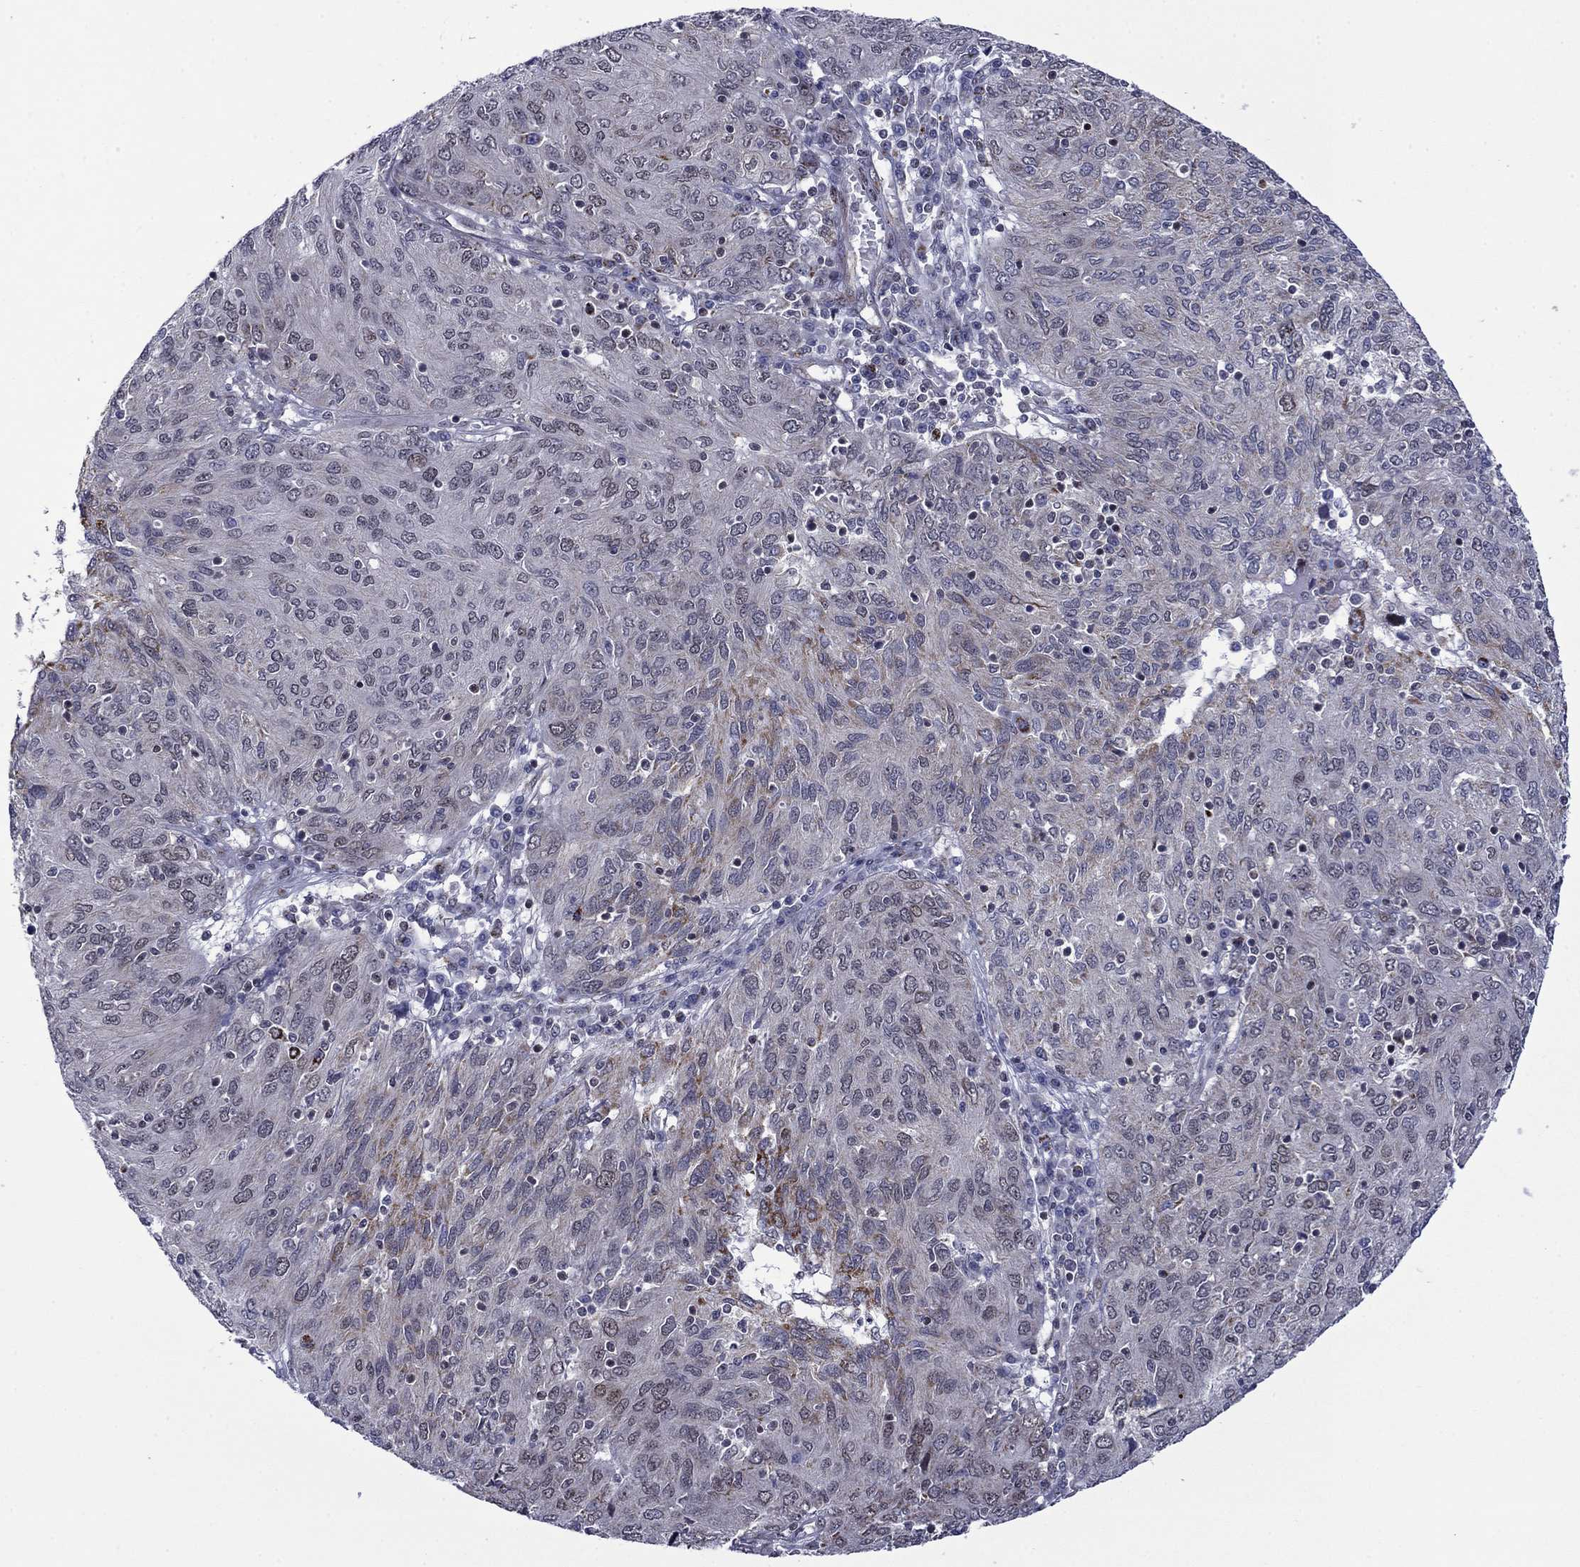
{"staining": {"intensity": "negative", "quantity": "none", "location": "none"}, "tissue": "ovarian cancer", "cell_type": "Tumor cells", "image_type": "cancer", "snomed": [{"axis": "morphology", "description": "Carcinoma, endometroid"}, {"axis": "topography", "description": "Ovary"}], "caption": "Protein analysis of ovarian endometroid carcinoma demonstrates no significant staining in tumor cells.", "gene": "SURF2", "patient": {"sex": "female", "age": 50}}